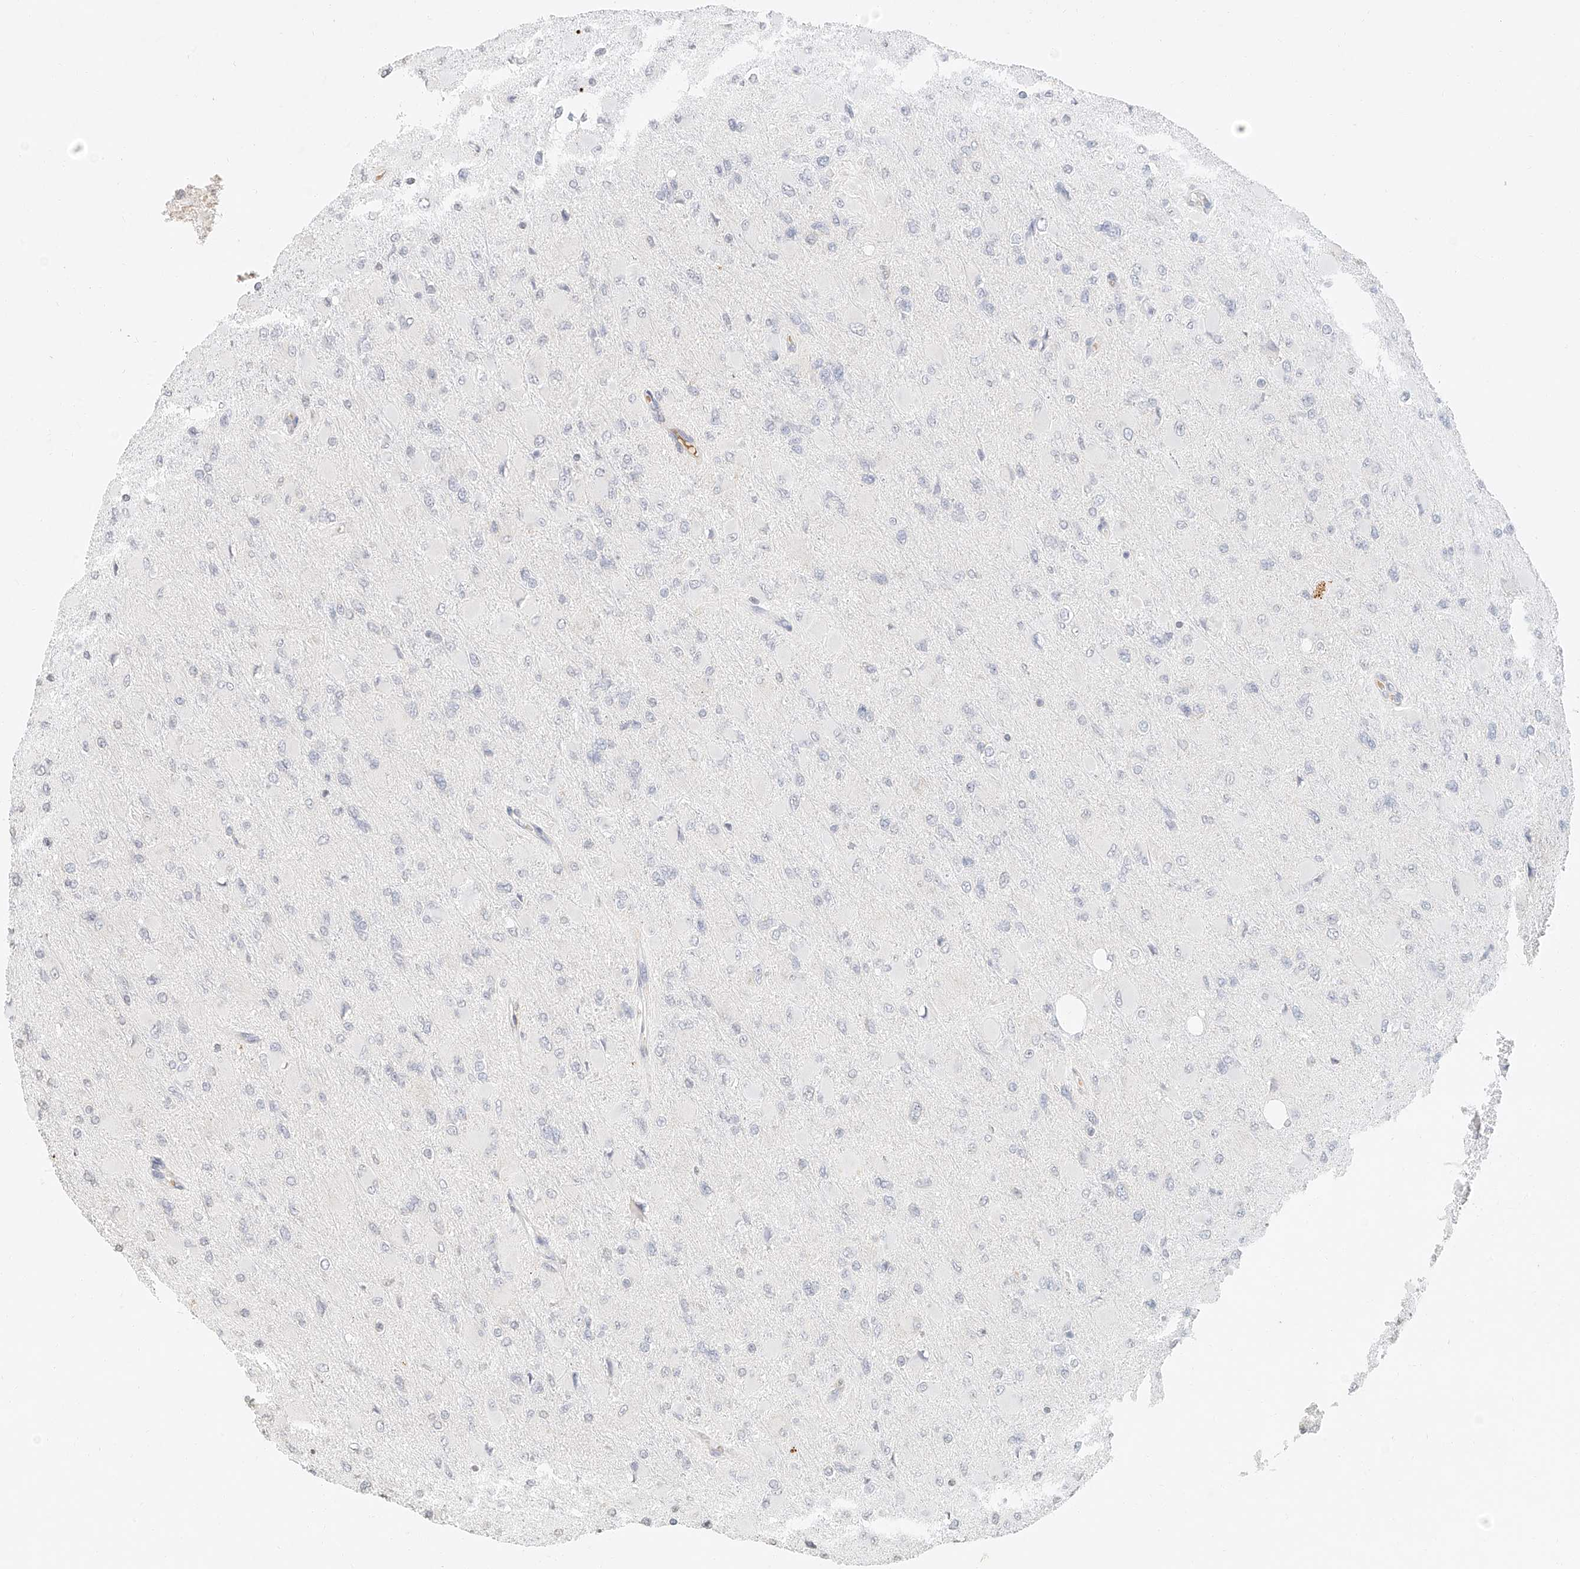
{"staining": {"intensity": "negative", "quantity": "none", "location": "none"}, "tissue": "glioma", "cell_type": "Tumor cells", "image_type": "cancer", "snomed": [{"axis": "morphology", "description": "Glioma, malignant, High grade"}, {"axis": "topography", "description": "Cerebral cortex"}], "caption": "Tumor cells are negative for brown protein staining in high-grade glioma (malignant).", "gene": "CXorf58", "patient": {"sex": "female", "age": 36}}